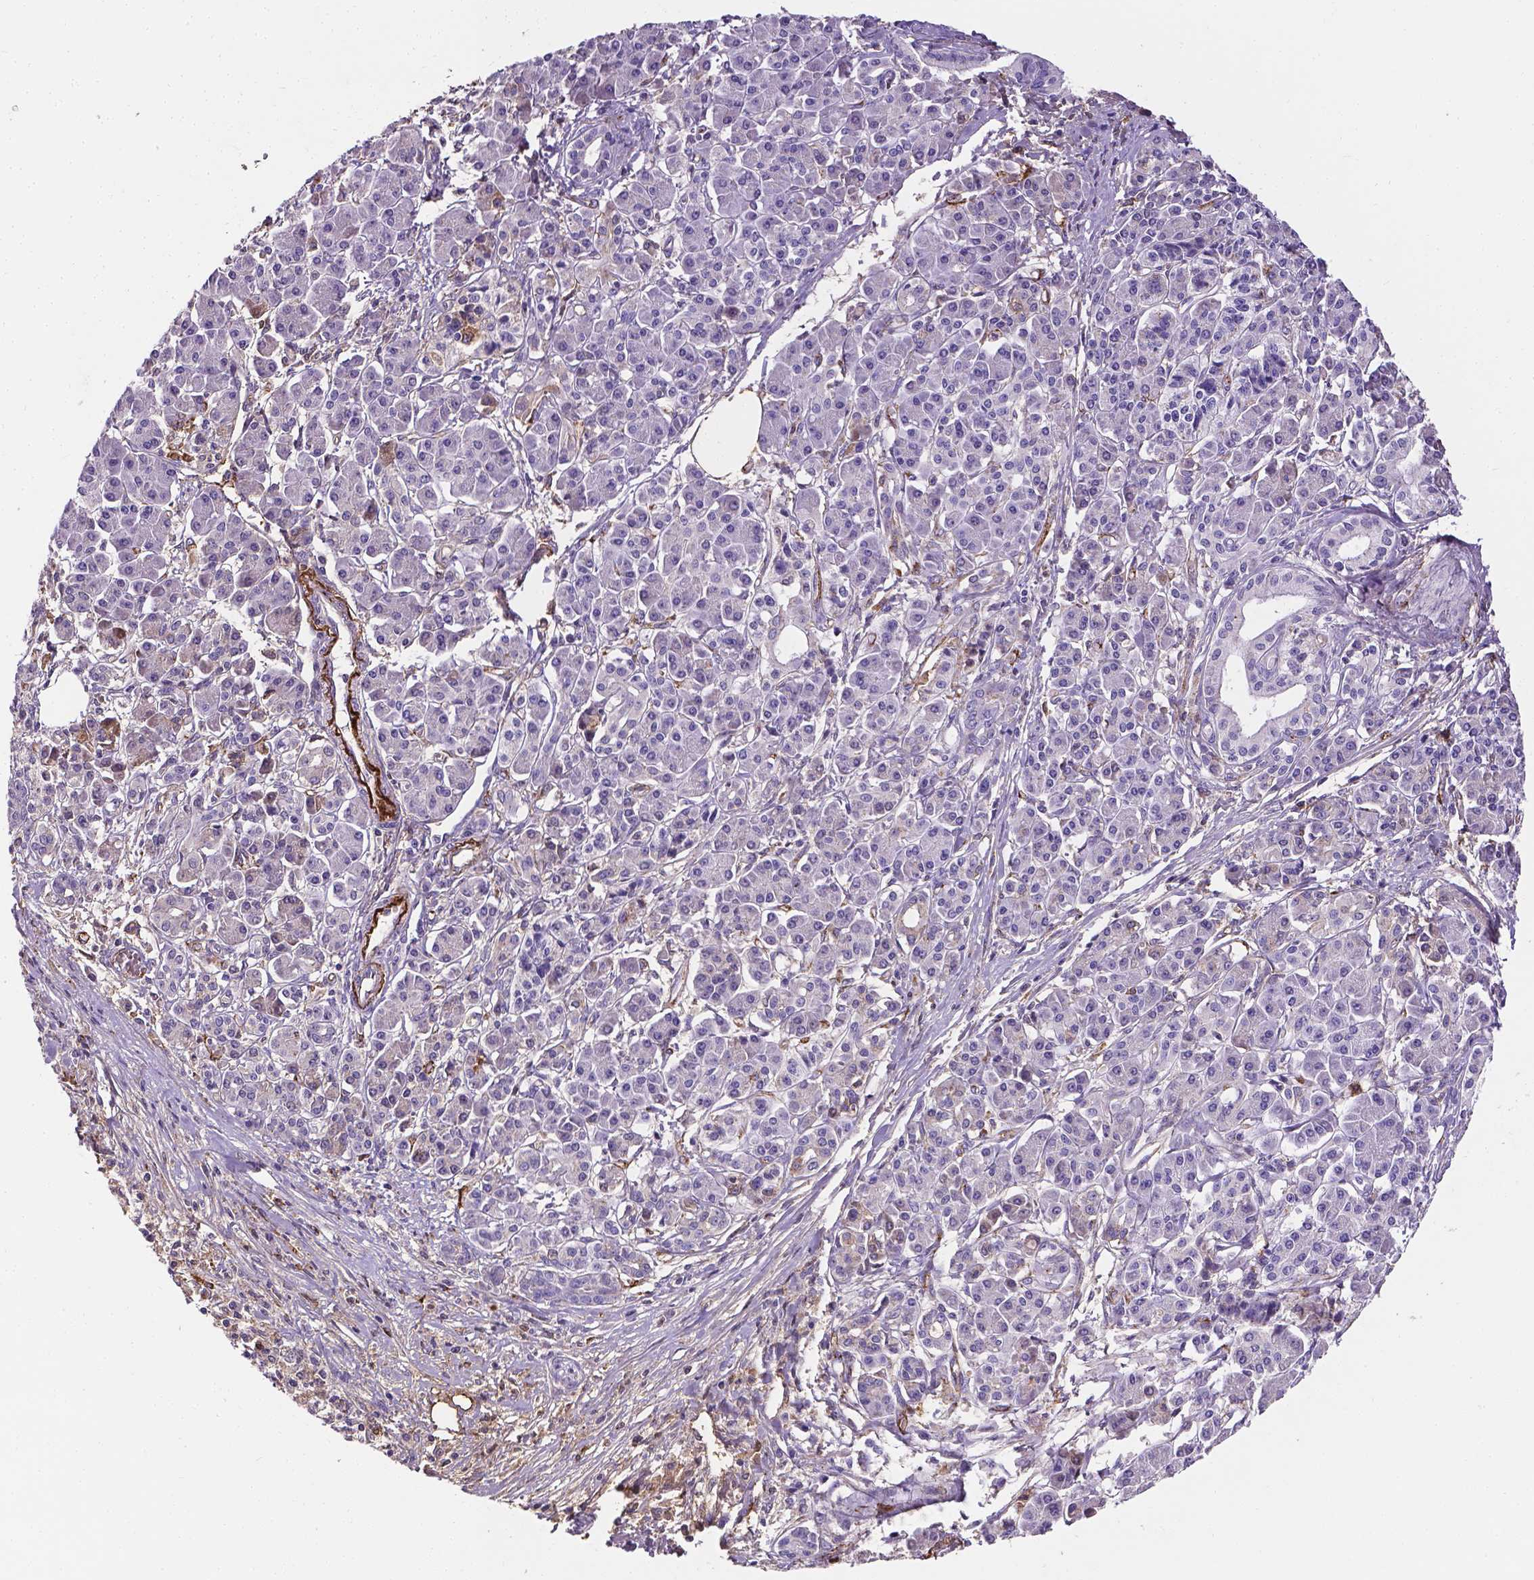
{"staining": {"intensity": "negative", "quantity": "none", "location": "none"}, "tissue": "pancreatic cancer", "cell_type": "Tumor cells", "image_type": "cancer", "snomed": [{"axis": "morphology", "description": "Adenocarcinoma, NOS"}, {"axis": "topography", "description": "Pancreas"}], "caption": "DAB immunohistochemical staining of adenocarcinoma (pancreatic) reveals no significant positivity in tumor cells.", "gene": "APOE", "patient": {"sex": "female", "age": 68}}